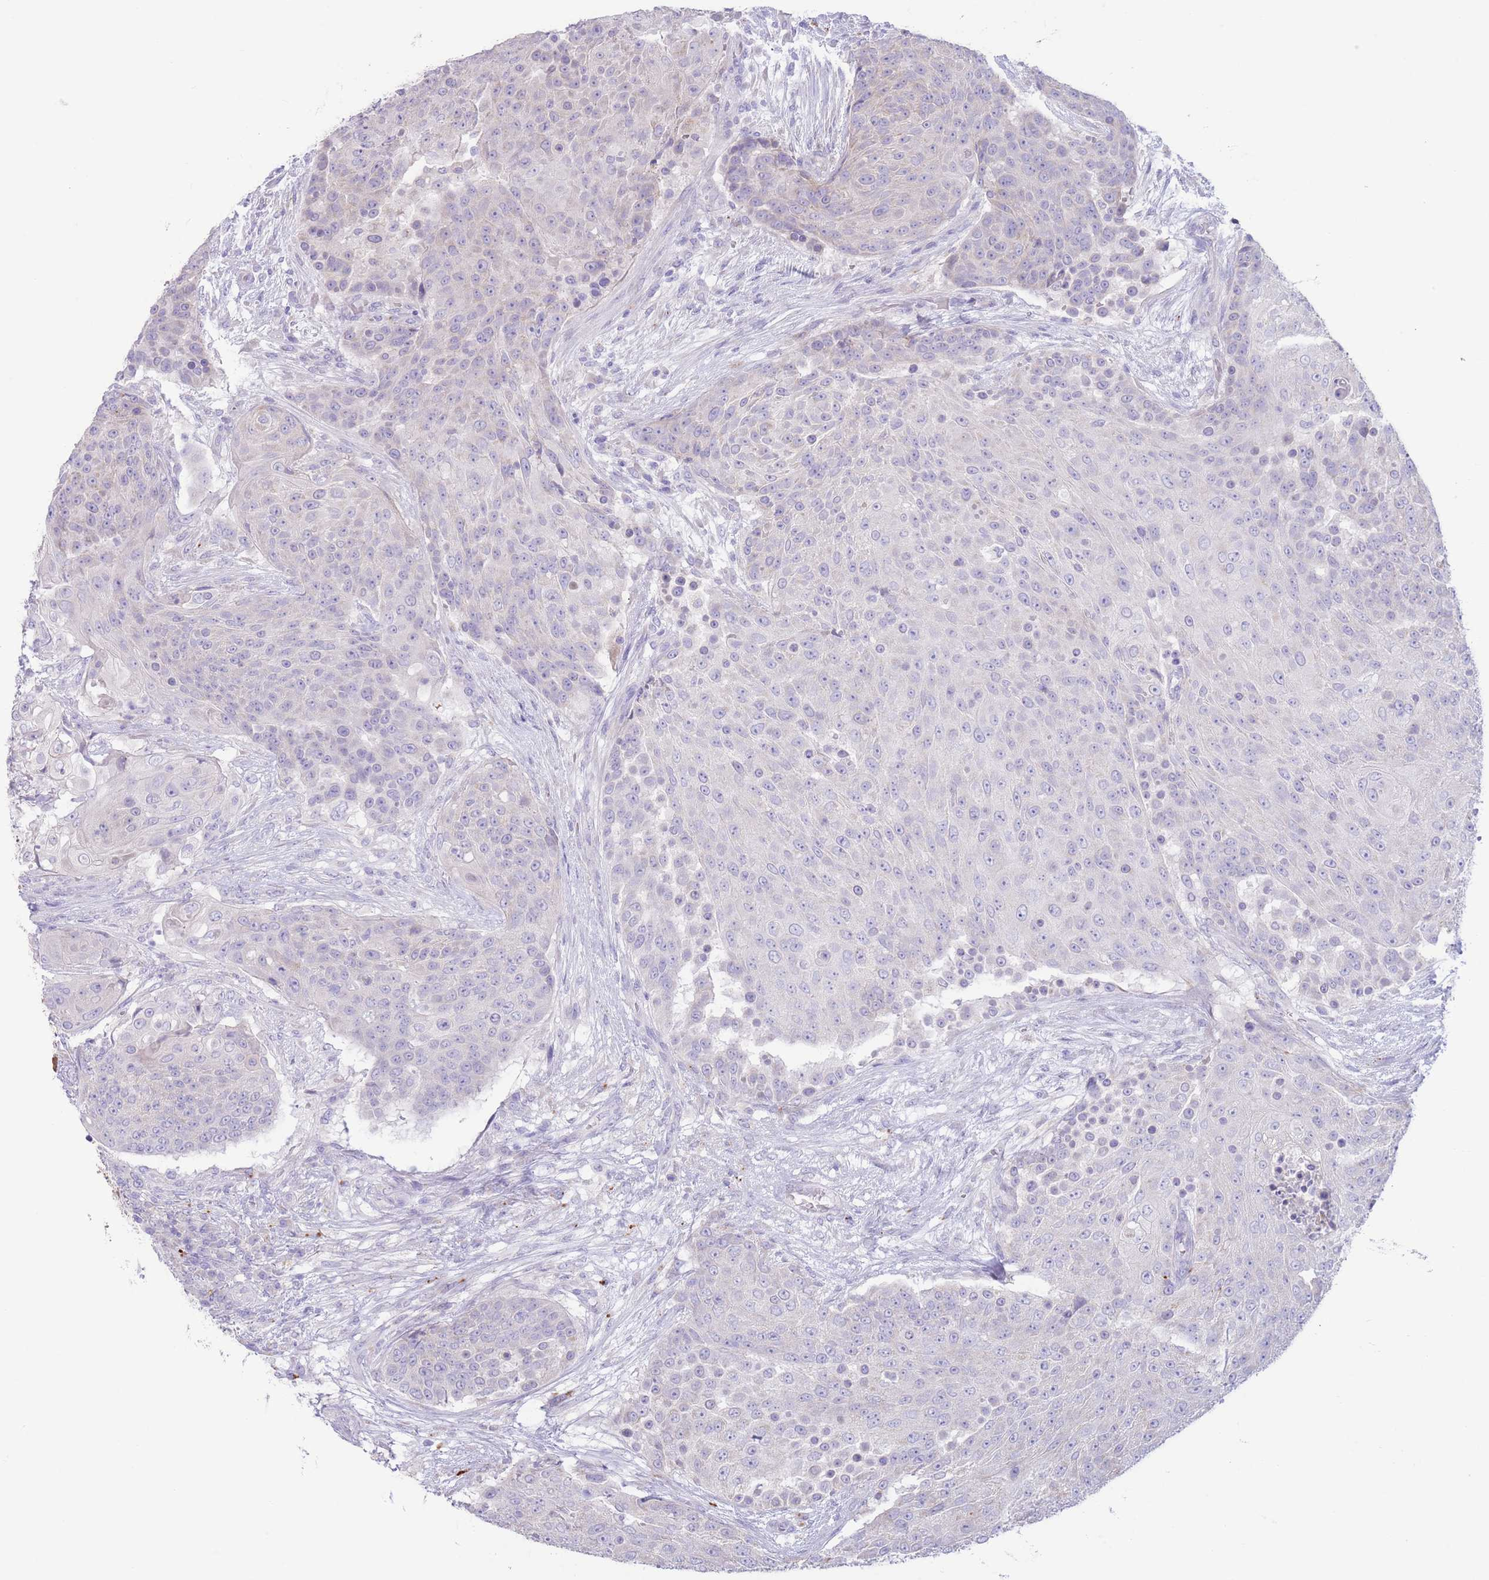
{"staining": {"intensity": "negative", "quantity": "none", "location": "none"}, "tissue": "urothelial cancer", "cell_type": "Tumor cells", "image_type": "cancer", "snomed": [{"axis": "morphology", "description": "Urothelial carcinoma, High grade"}, {"axis": "topography", "description": "Urinary bladder"}], "caption": "Immunohistochemical staining of urothelial carcinoma (high-grade) reveals no significant expression in tumor cells.", "gene": "FAH", "patient": {"sex": "female", "age": 63}}